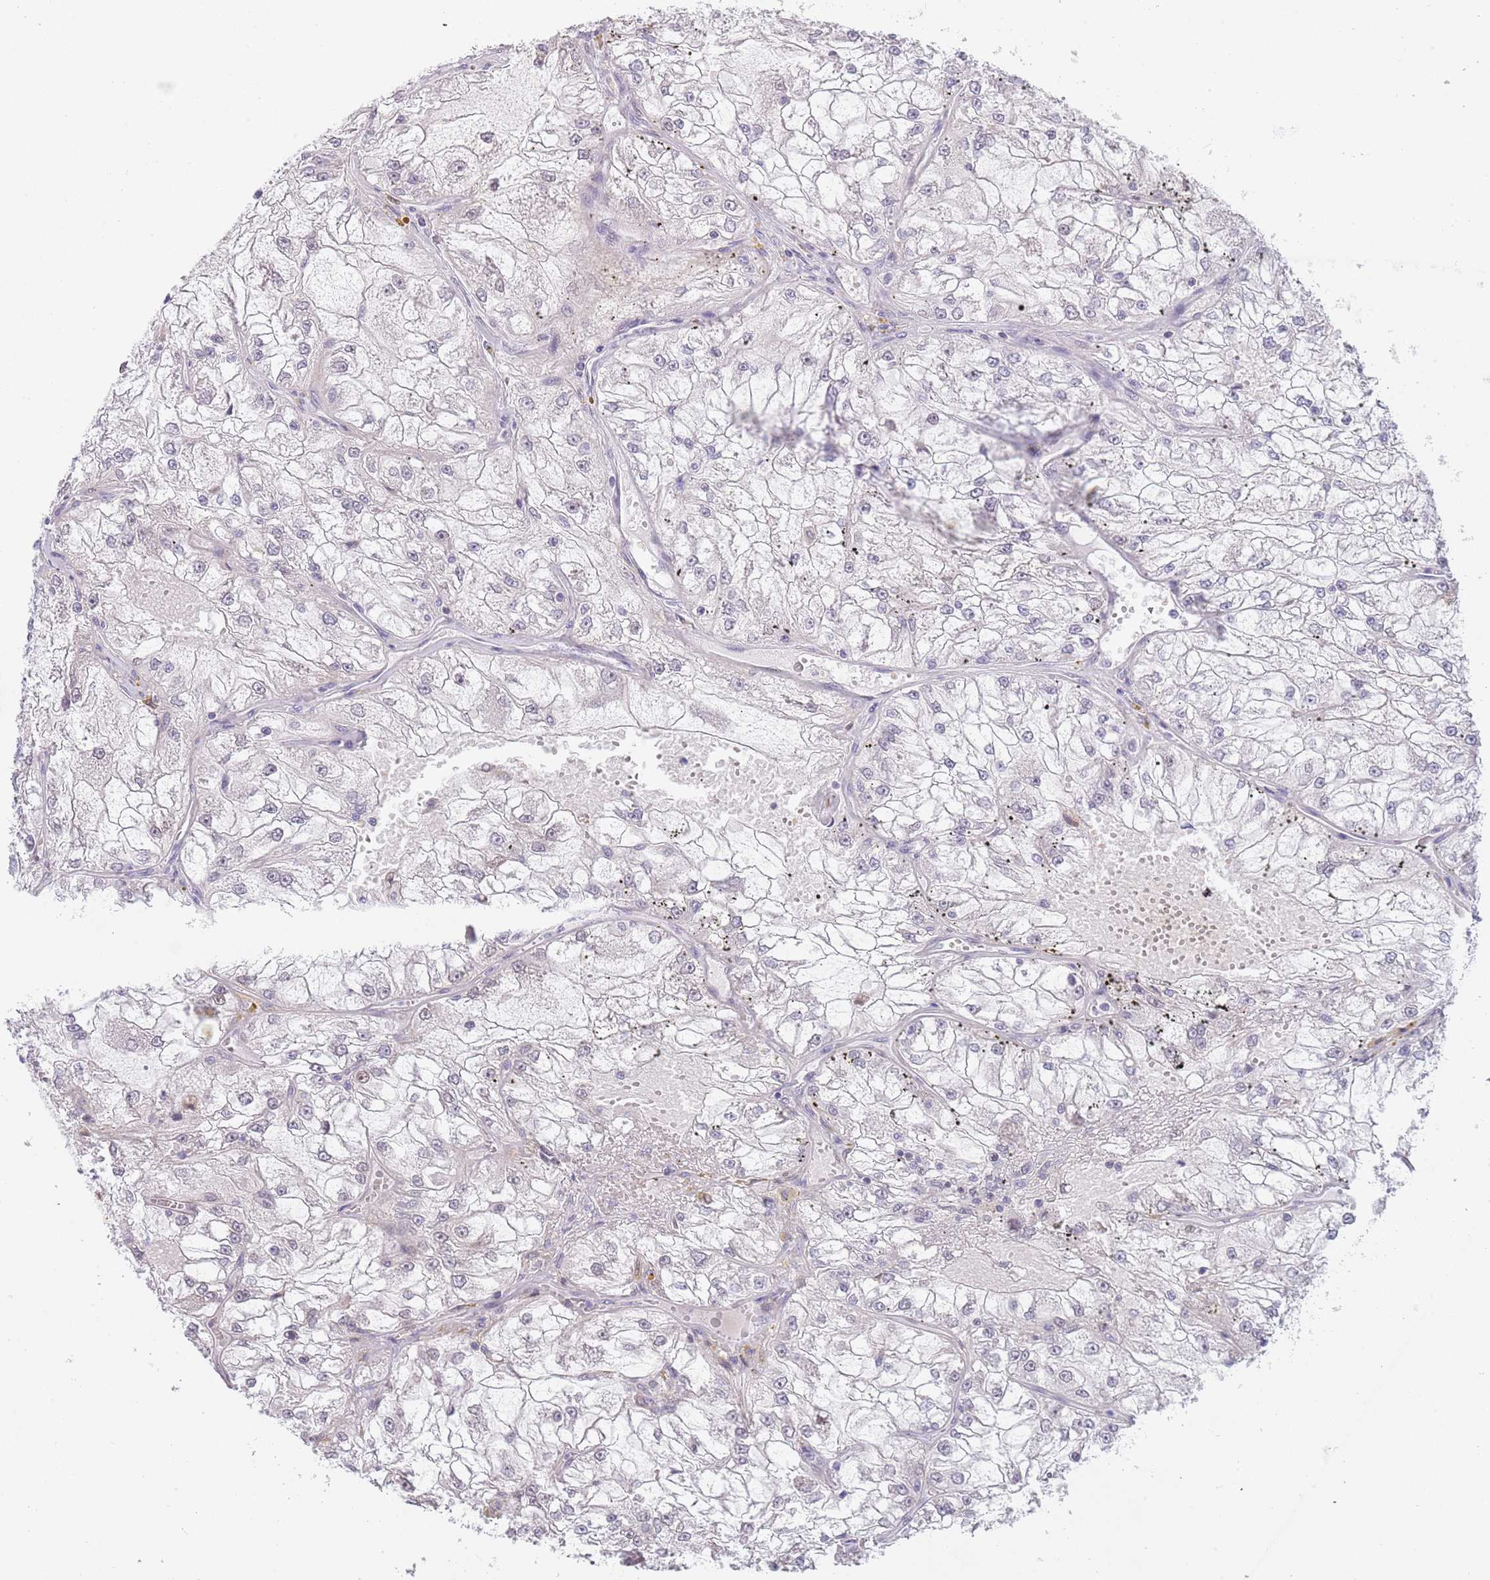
{"staining": {"intensity": "negative", "quantity": "none", "location": "none"}, "tissue": "renal cancer", "cell_type": "Tumor cells", "image_type": "cancer", "snomed": [{"axis": "morphology", "description": "Adenocarcinoma, NOS"}, {"axis": "topography", "description": "Kidney"}], "caption": "Human renal adenocarcinoma stained for a protein using immunohistochemistry (IHC) reveals no expression in tumor cells.", "gene": "KLHDC2", "patient": {"sex": "female", "age": 72}}